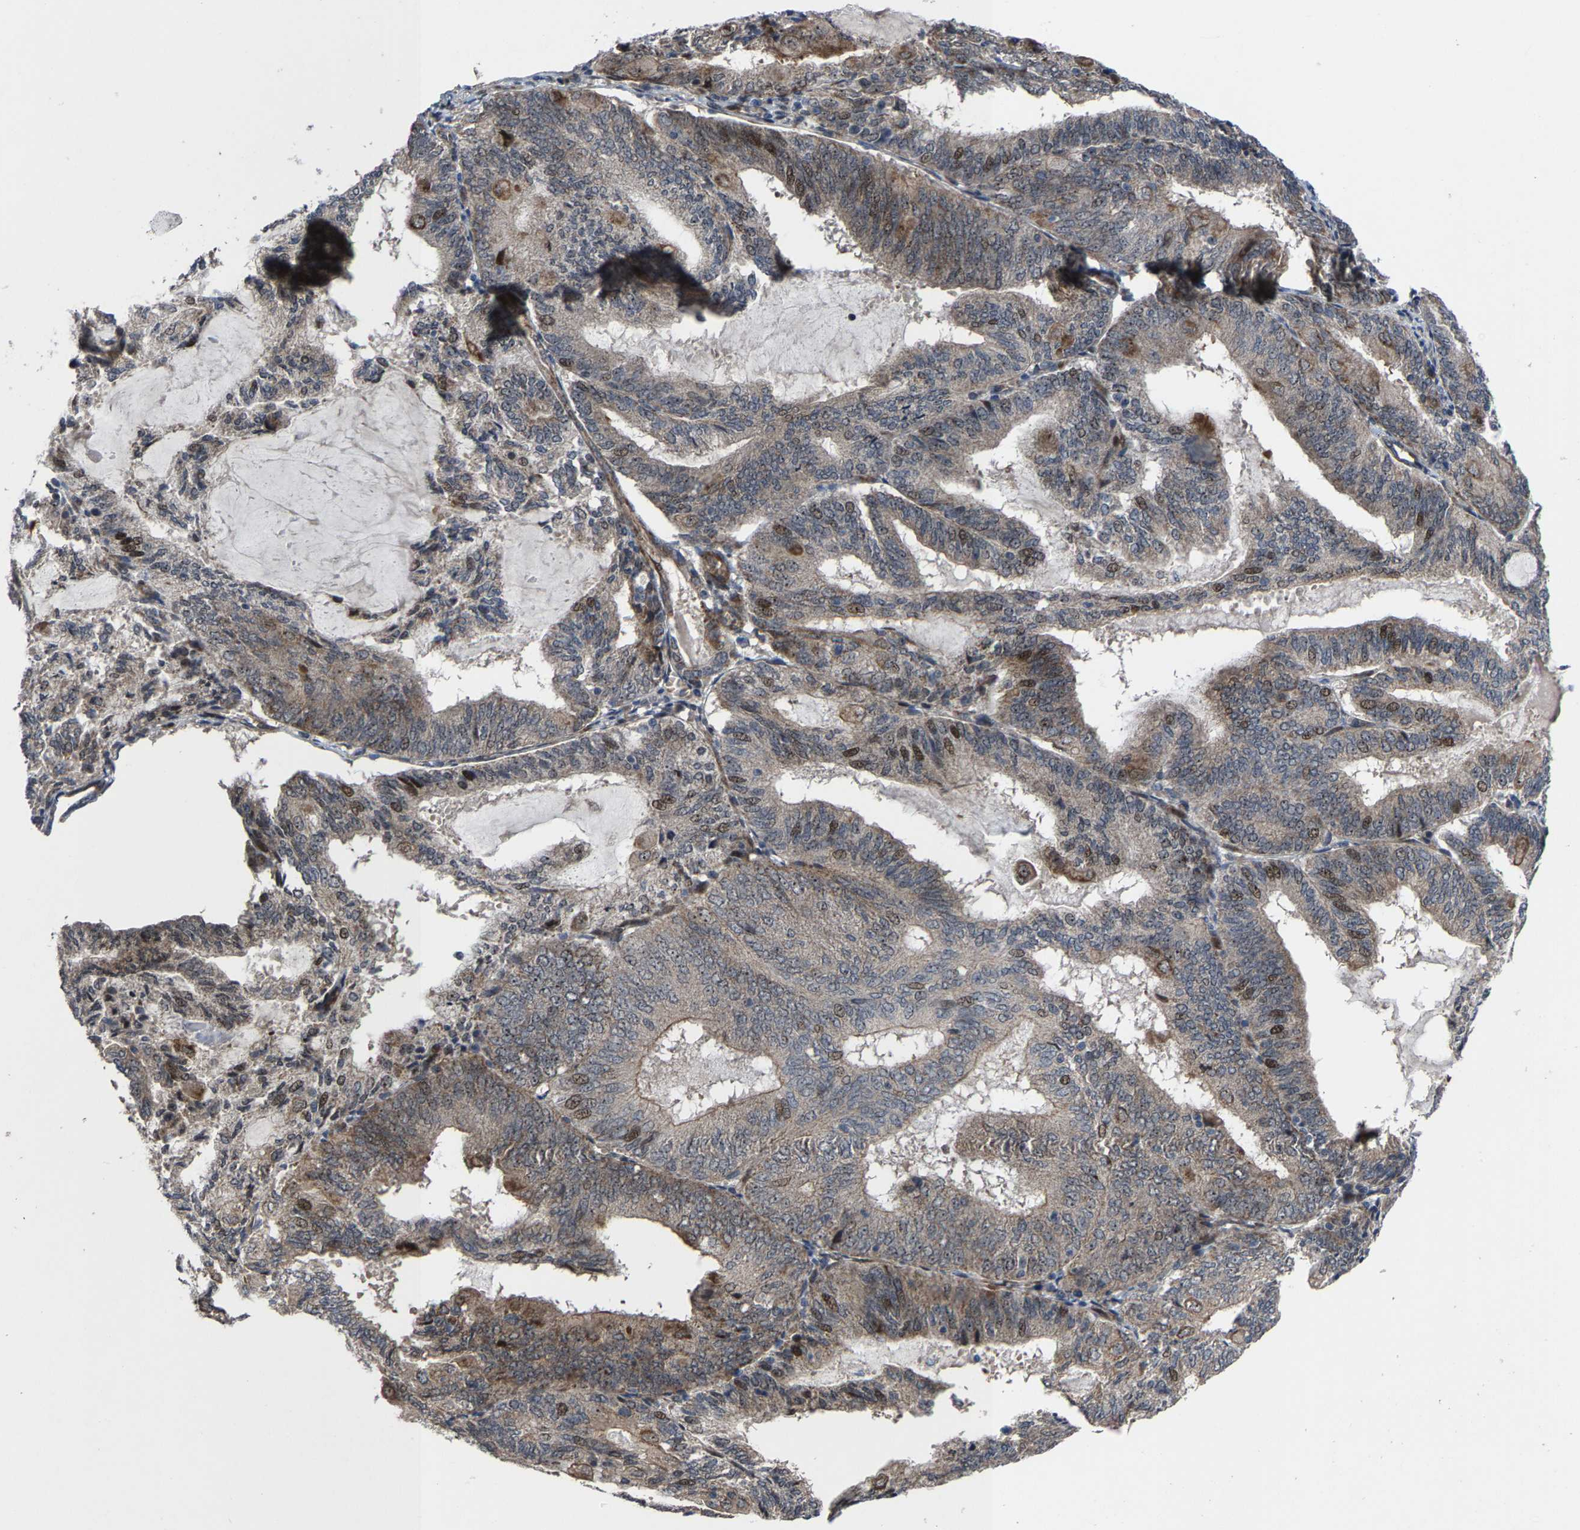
{"staining": {"intensity": "moderate", "quantity": "<25%", "location": "cytoplasmic/membranous,nuclear"}, "tissue": "endometrial cancer", "cell_type": "Tumor cells", "image_type": "cancer", "snomed": [{"axis": "morphology", "description": "Adenocarcinoma, NOS"}, {"axis": "topography", "description": "Endometrium"}], "caption": "Immunohistochemical staining of endometrial adenocarcinoma demonstrates moderate cytoplasmic/membranous and nuclear protein staining in about <25% of tumor cells.", "gene": "HAUS6", "patient": {"sex": "female", "age": 81}}